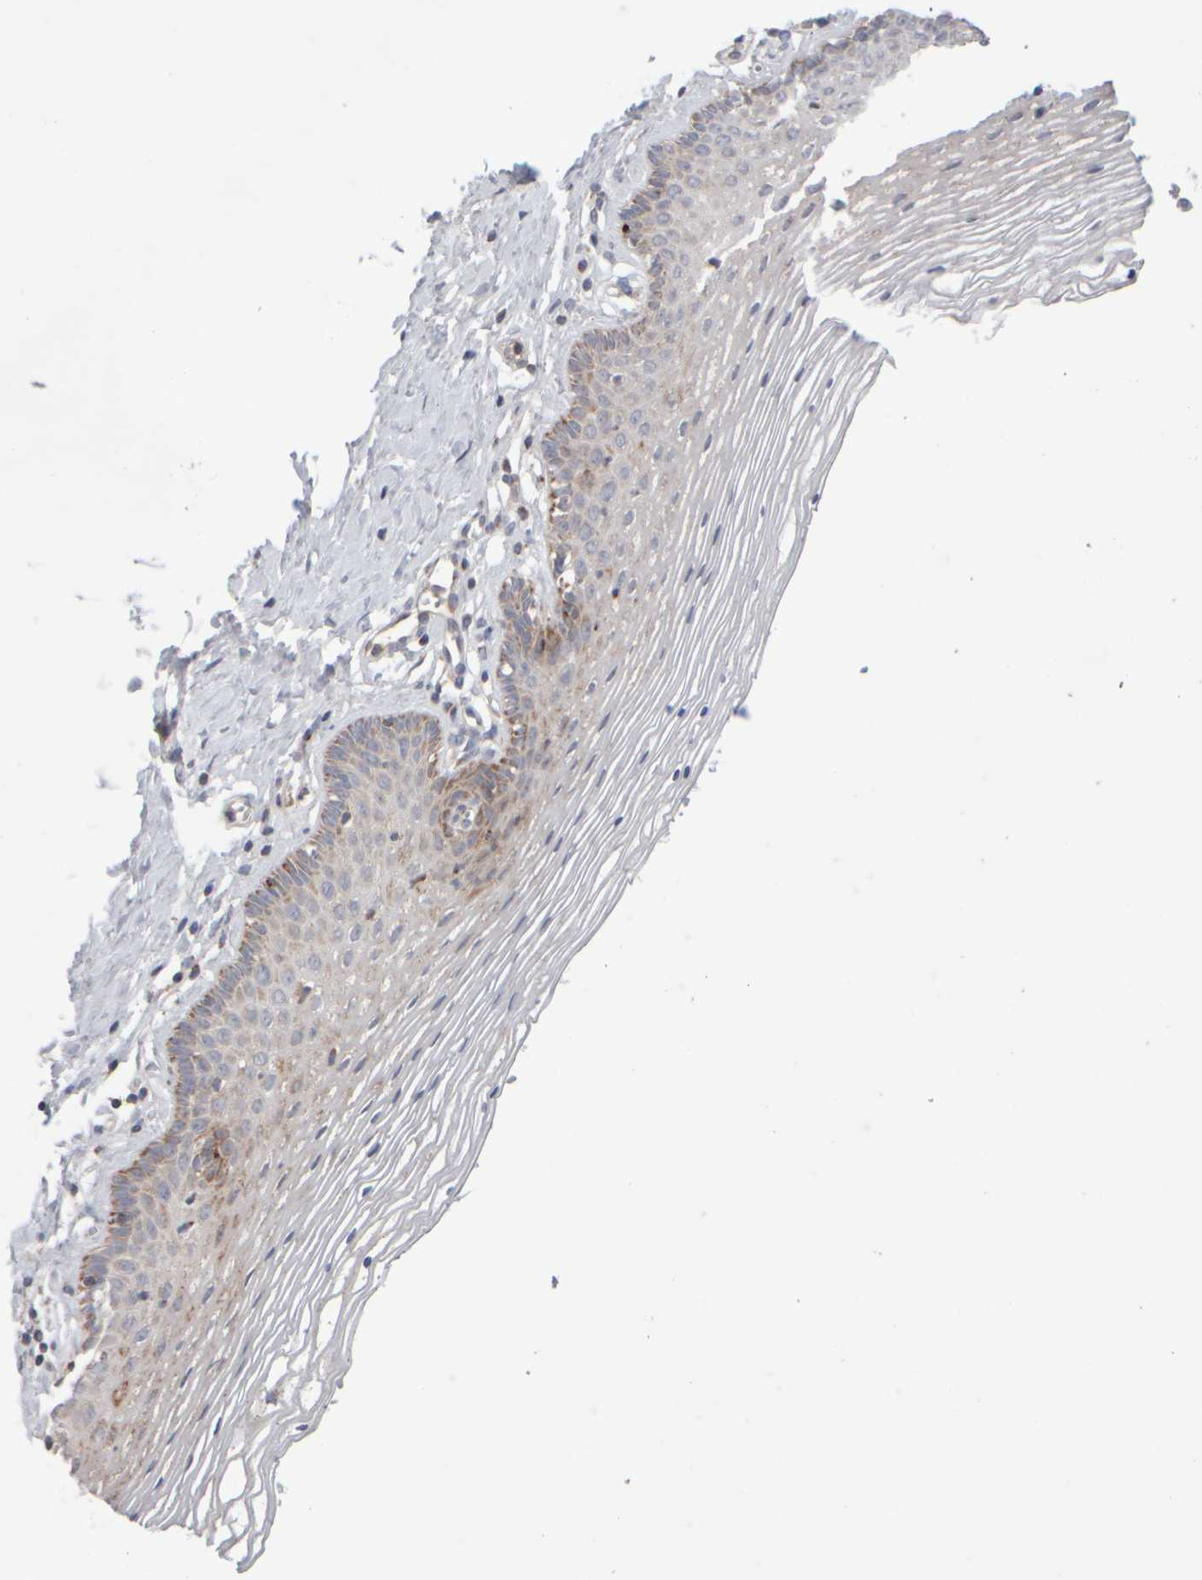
{"staining": {"intensity": "moderate", "quantity": ">75%", "location": "cytoplasmic/membranous"}, "tissue": "vagina", "cell_type": "Squamous epithelial cells", "image_type": "normal", "snomed": [{"axis": "morphology", "description": "Normal tissue, NOS"}, {"axis": "topography", "description": "Vagina"}], "caption": "Vagina stained with DAB (3,3'-diaminobenzidine) immunohistochemistry (IHC) shows medium levels of moderate cytoplasmic/membranous staining in about >75% of squamous epithelial cells.", "gene": "CHADL", "patient": {"sex": "female", "age": 32}}